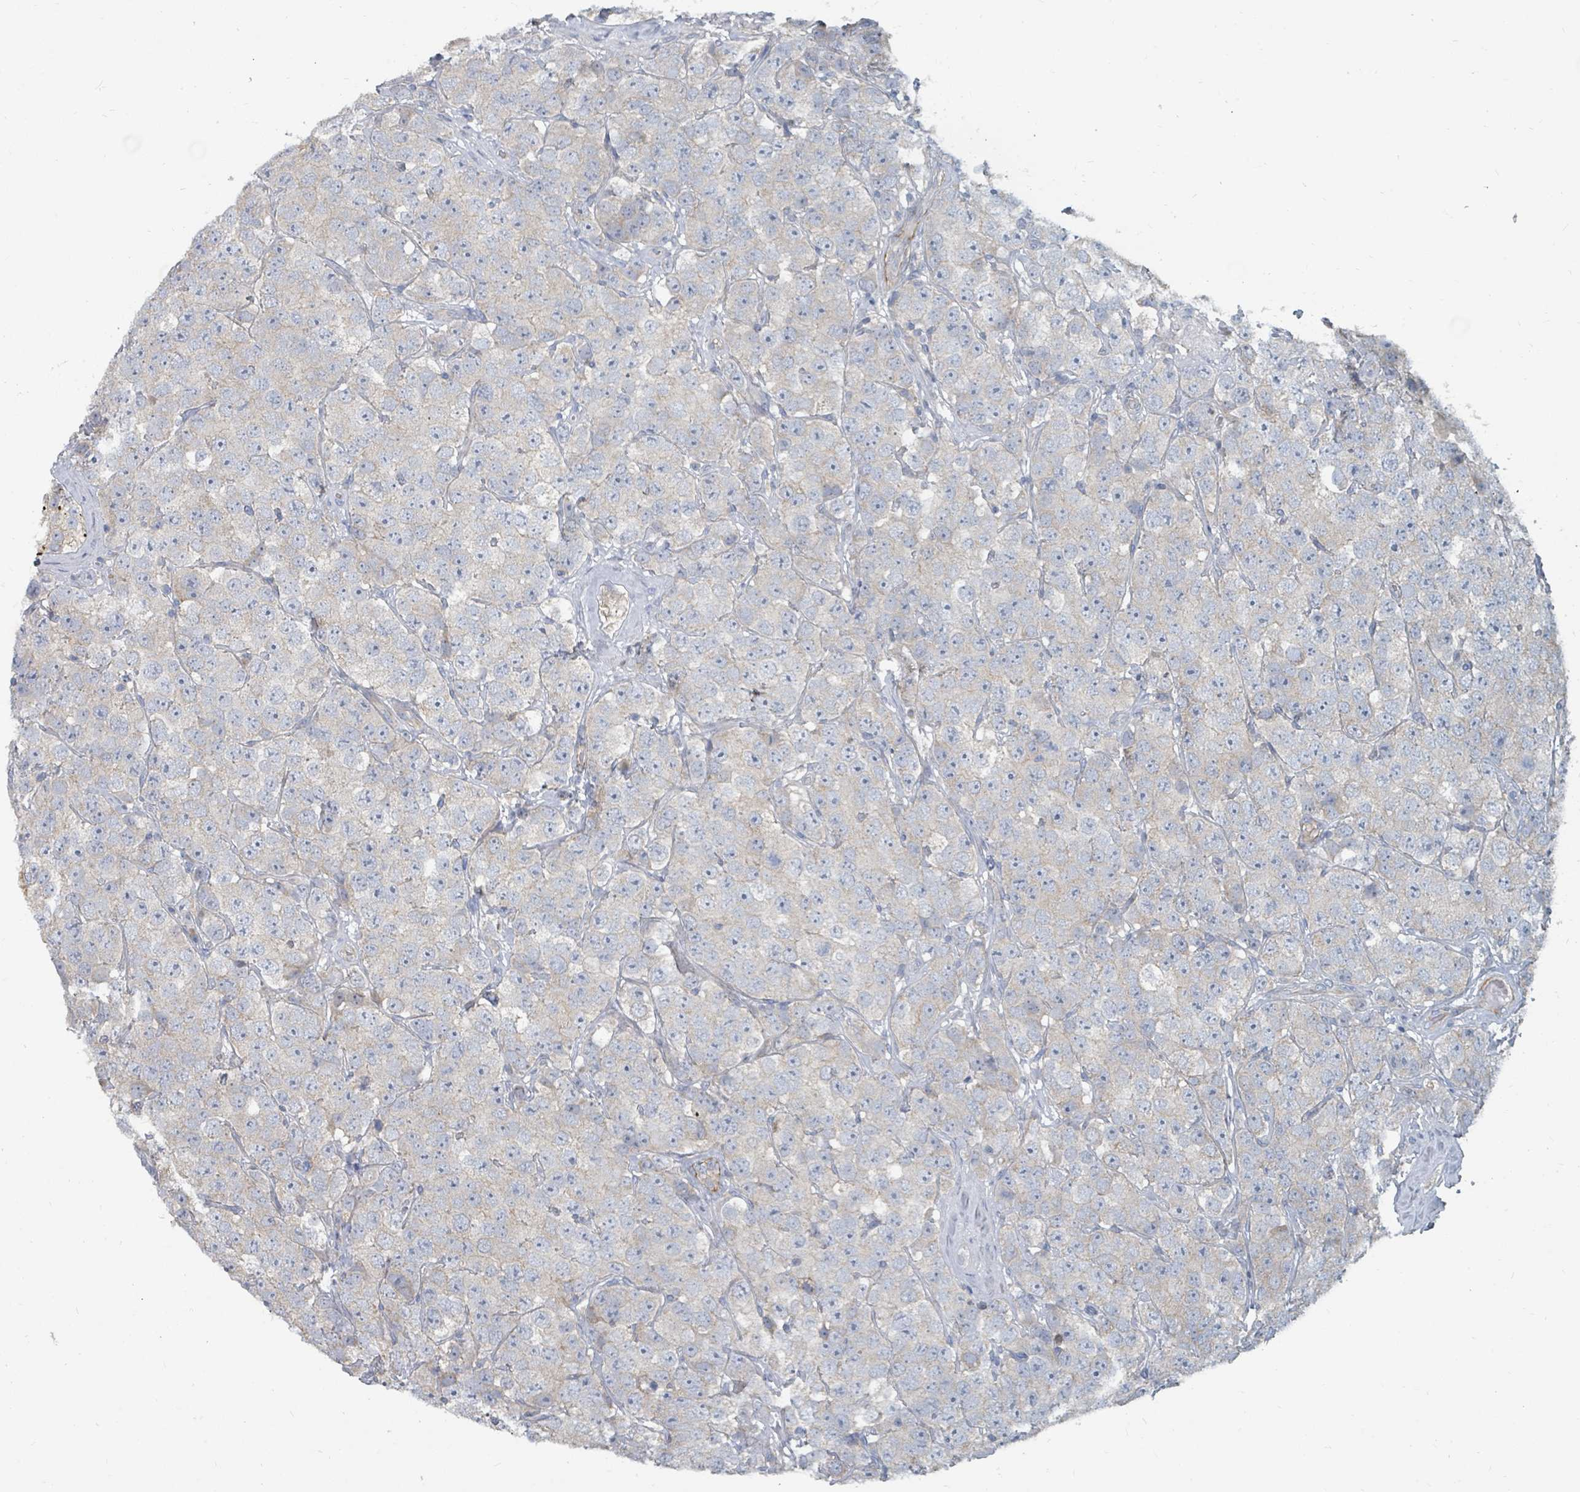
{"staining": {"intensity": "negative", "quantity": "none", "location": "none"}, "tissue": "testis cancer", "cell_type": "Tumor cells", "image_type": "cancer", "snomed": [{"axis": "morphology", "description": "Seminoma, NOS"}, {"axis": "topography", "description": "Testis"}], "caption": "Immunohistochemical staining of testis seminoma demonstrates no significant expression in tumor cells.", "gene": "ARGFX", "patient": {"sex": "male", "age": 28}}